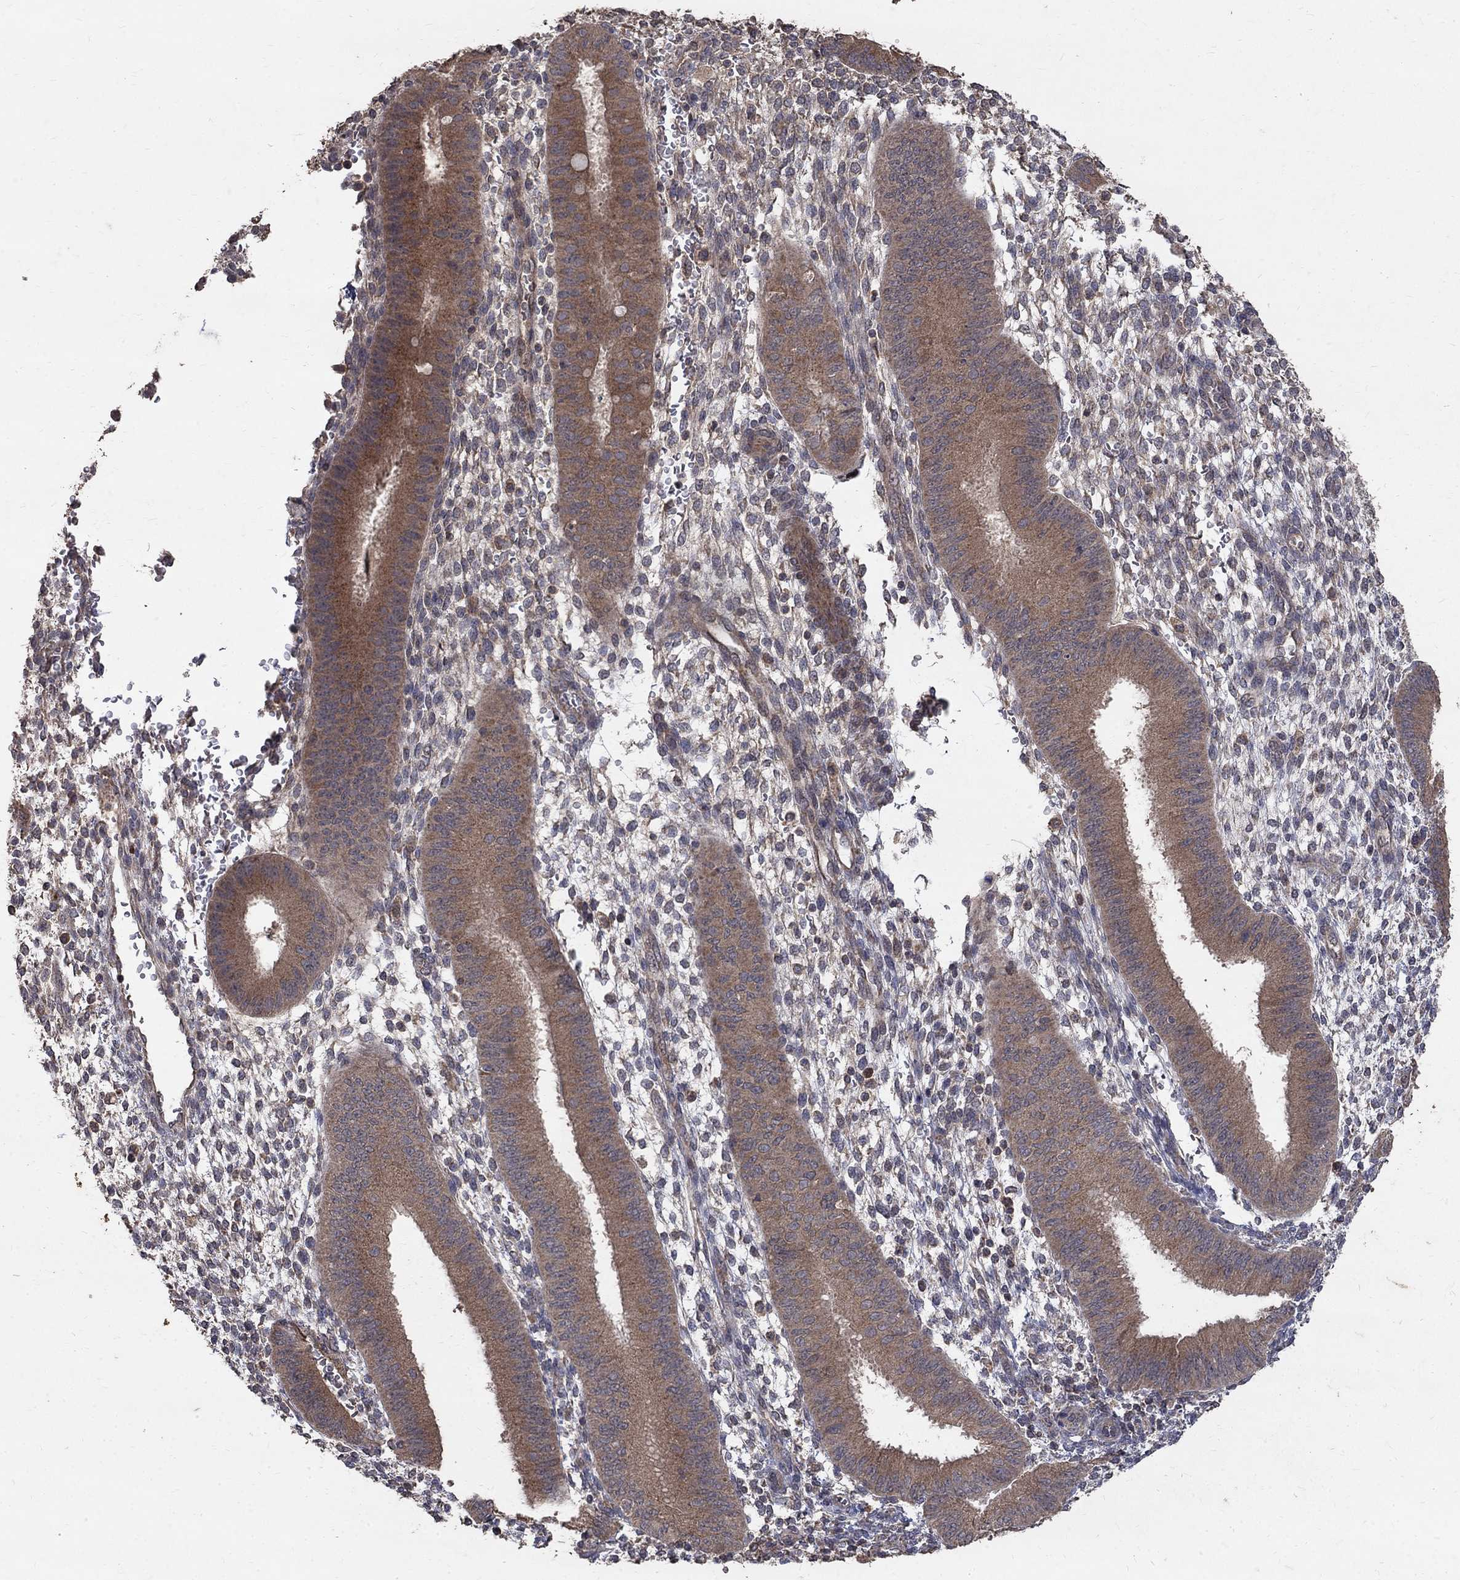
{"staining": {"intensity": "weak", "quantity": "25%-75%", "location": "cytoplasmic/membranous"}, "tissue": "endometrium", "cell_type": "Cells in endometrial stroma", "image_type": "normal", "snomed": [{"axis": "morphology", "description": "Normal tissue, NOS"}, {"axis": "topography", "description": "Endometrium"}], "caption": "High-magnification brightfield microscopy of benign endometrium stained with DAB (brown) and counterstained with hematoxylin (blue). cells in endometrial stroma exhibit weak cytoplasmic/membranous positivity is seen in about25%-75% of cells.", "gene": "C17orf75", "patient": {"sex": "female", "age": 39}}